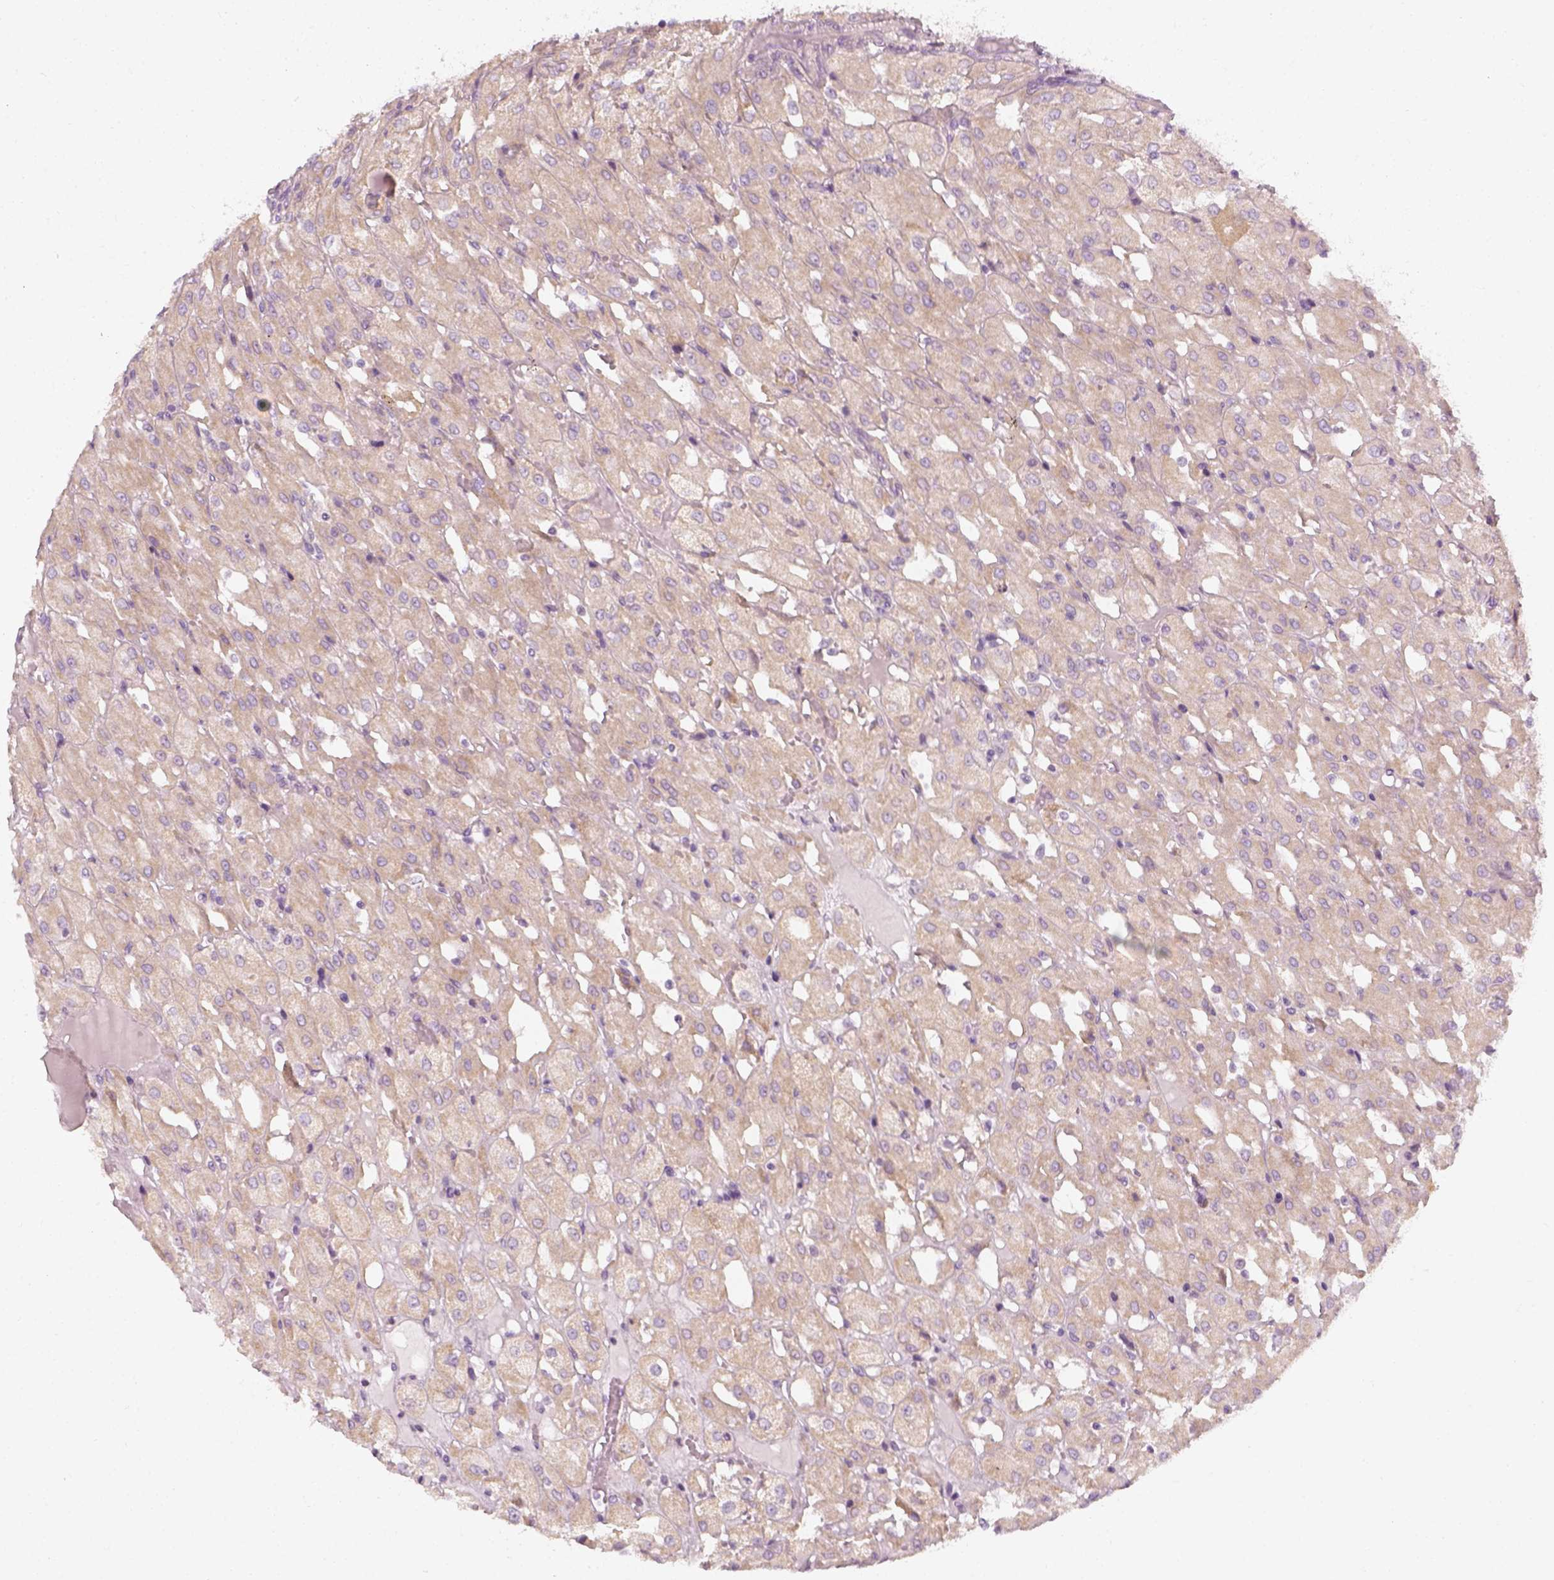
{"staining": {"intensity": "weak", "quantity": ">75%", "location": "cytoplasmic/membranous"}, "tissue": "renal cancer", "cell_type": "Tumor cells", "image_type": "cancer", "snomed": [{"axis": "morphology", "description": "Adenocarcinoma, NOS"}, {"axis": "topography", "description": "Kidney"}], "caption": "Weak cytoplasmic/membranous protein staining is present in approximately >75% of tumor cells in adenocarcinoma (renal).", "gene": "PRAME", "patient": {"sex": "male", "age": 72}}